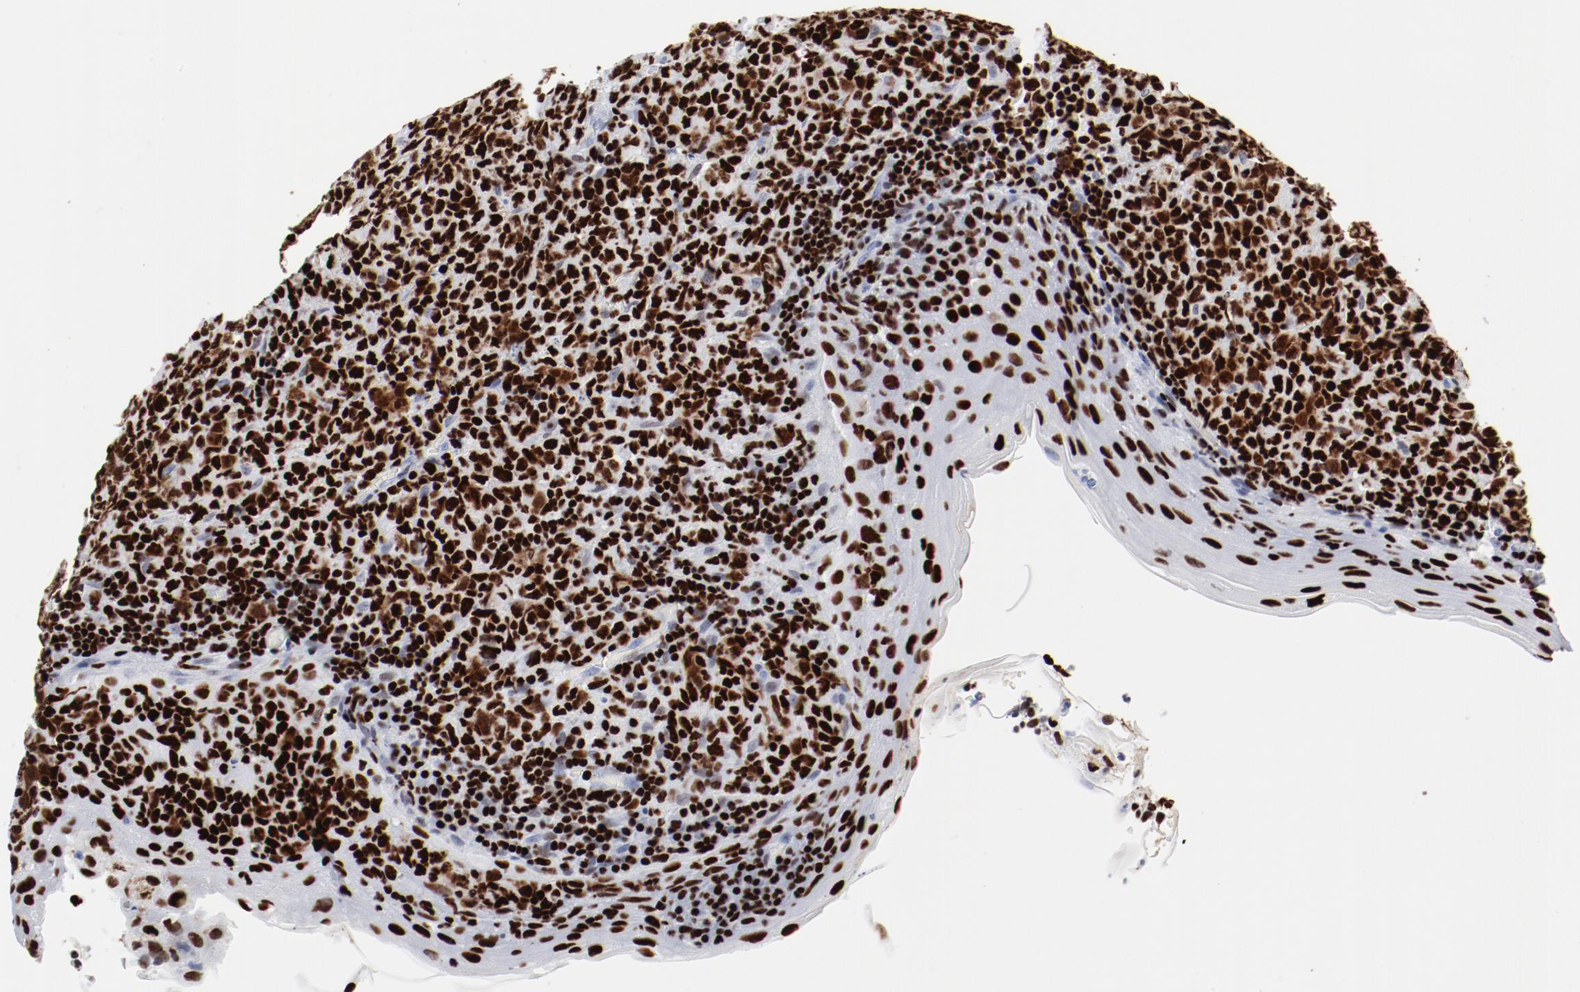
{"staining": {"intensity": "strong", "quantity": ">75%", "location": "nuclear"}, "tissue": "lymphoma", "cell_type": "Tumor cells", "image_type": "cancer", "snomed": [{"axis": "morphology", "description": "Malignant lymphoma, non-Hodgkin's type, High grade"}, {"axis": "topography", "description": "Tonsil"}], "caption": "A brown stain labels strong nuclear expression of a protein in human lymphoma tumor cells.", "gene": "SMARCC2", "patient": {"sex": "female", "age": 36}}